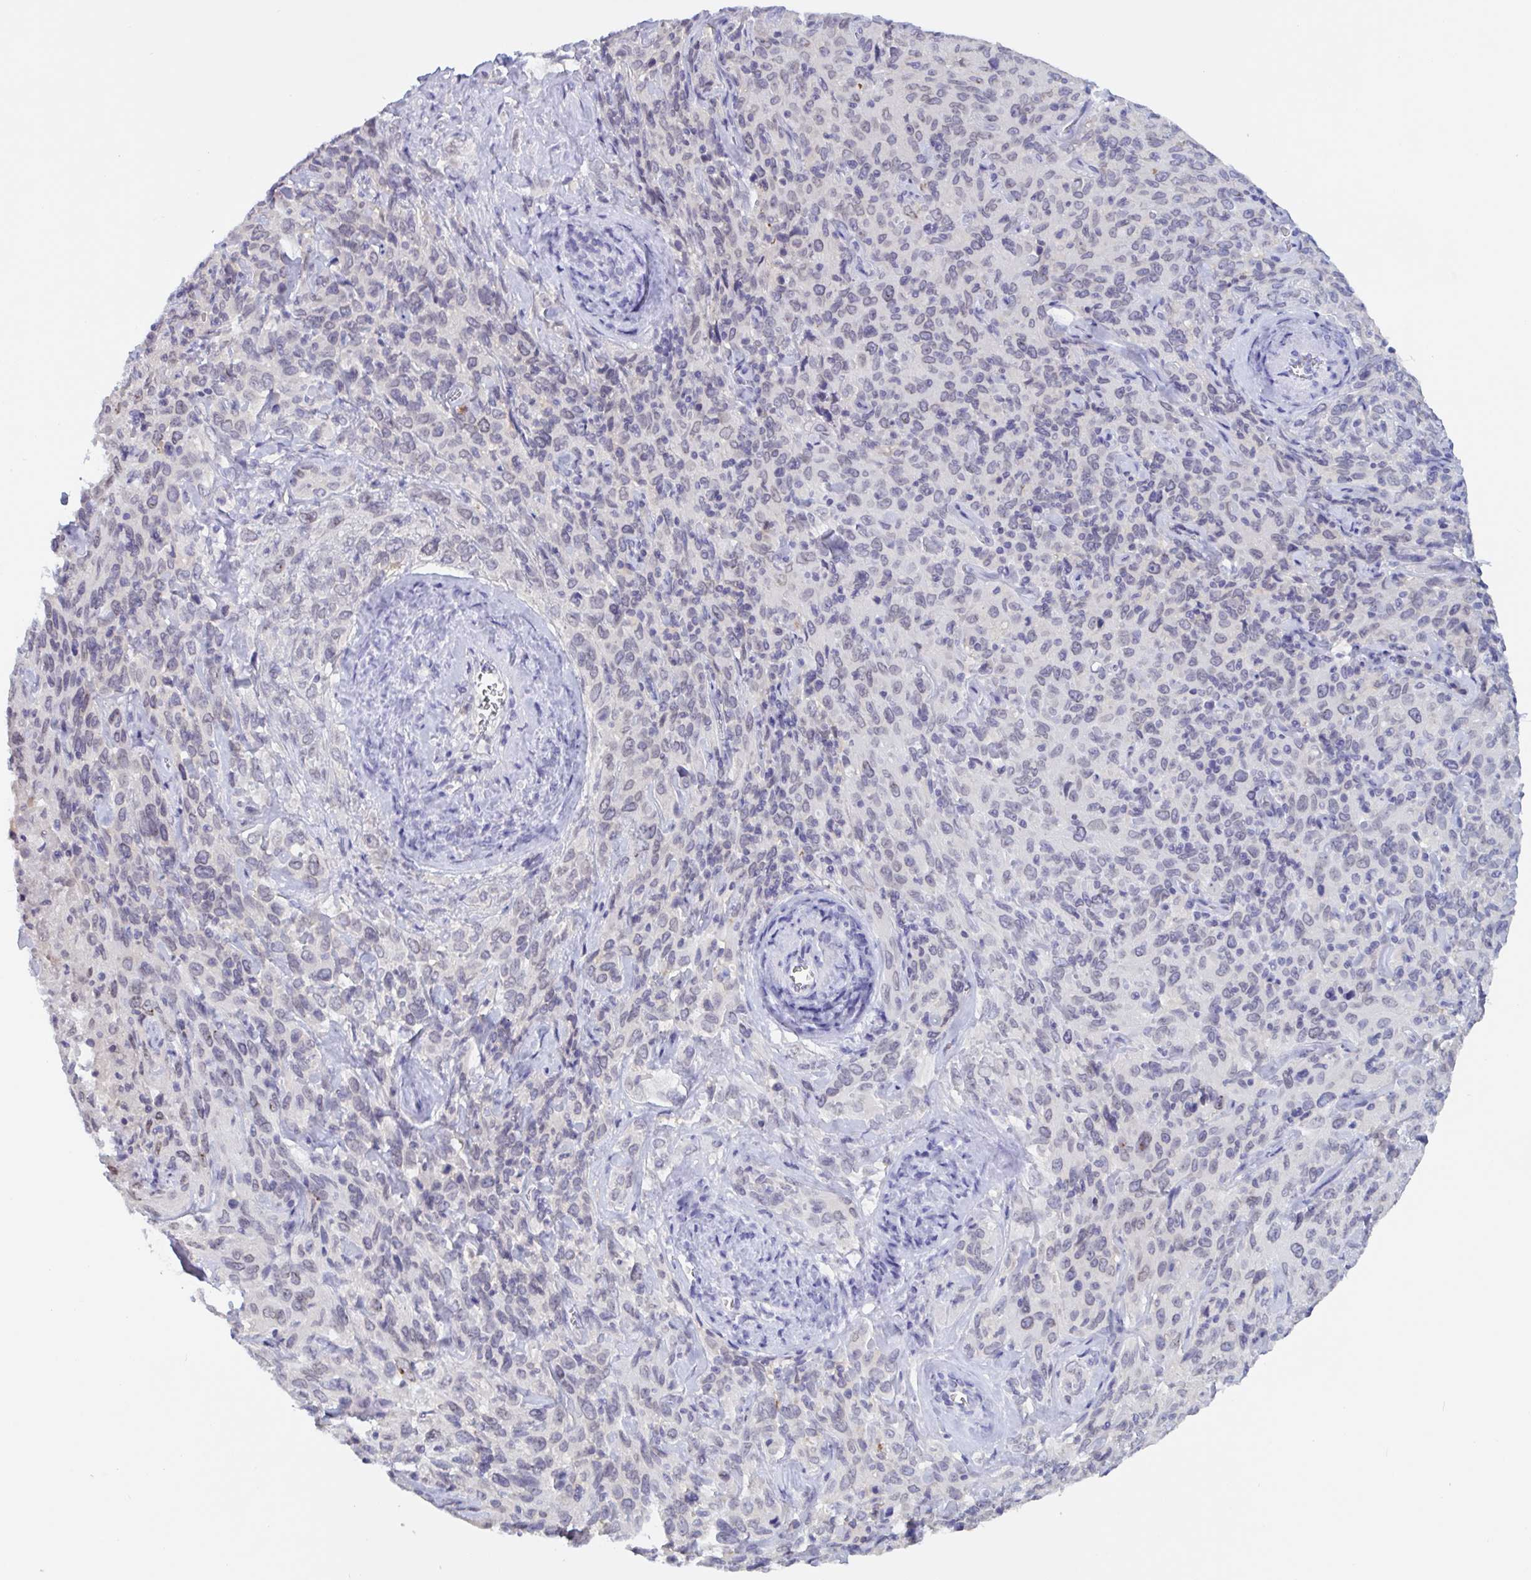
{"staining": {"intensity": "negative", "quantity": "none", "location": "none"}, "tissue": "cervical cancer", "cell_type": "Tumor cells", "image_type": "cancer", "snomed": [{"axis": "morphology", "description": "Normal tissue, NOS"}, {"axis": "morphology", "description": "Squamous cell carcinoma, NOS"}, {"axis": "topography", "description": "Cervix"}], "caption": "Cervical squamous cell carcinoma was stained to show a protein in brown. There is no significant staining in tumor cells. (DAB (3,3'-diaminobenzidine) immunohistochemistry with hematoxylin counter stain).", "gene": "SERPINB13", "patient": {"sex": "female", "age": 51}}